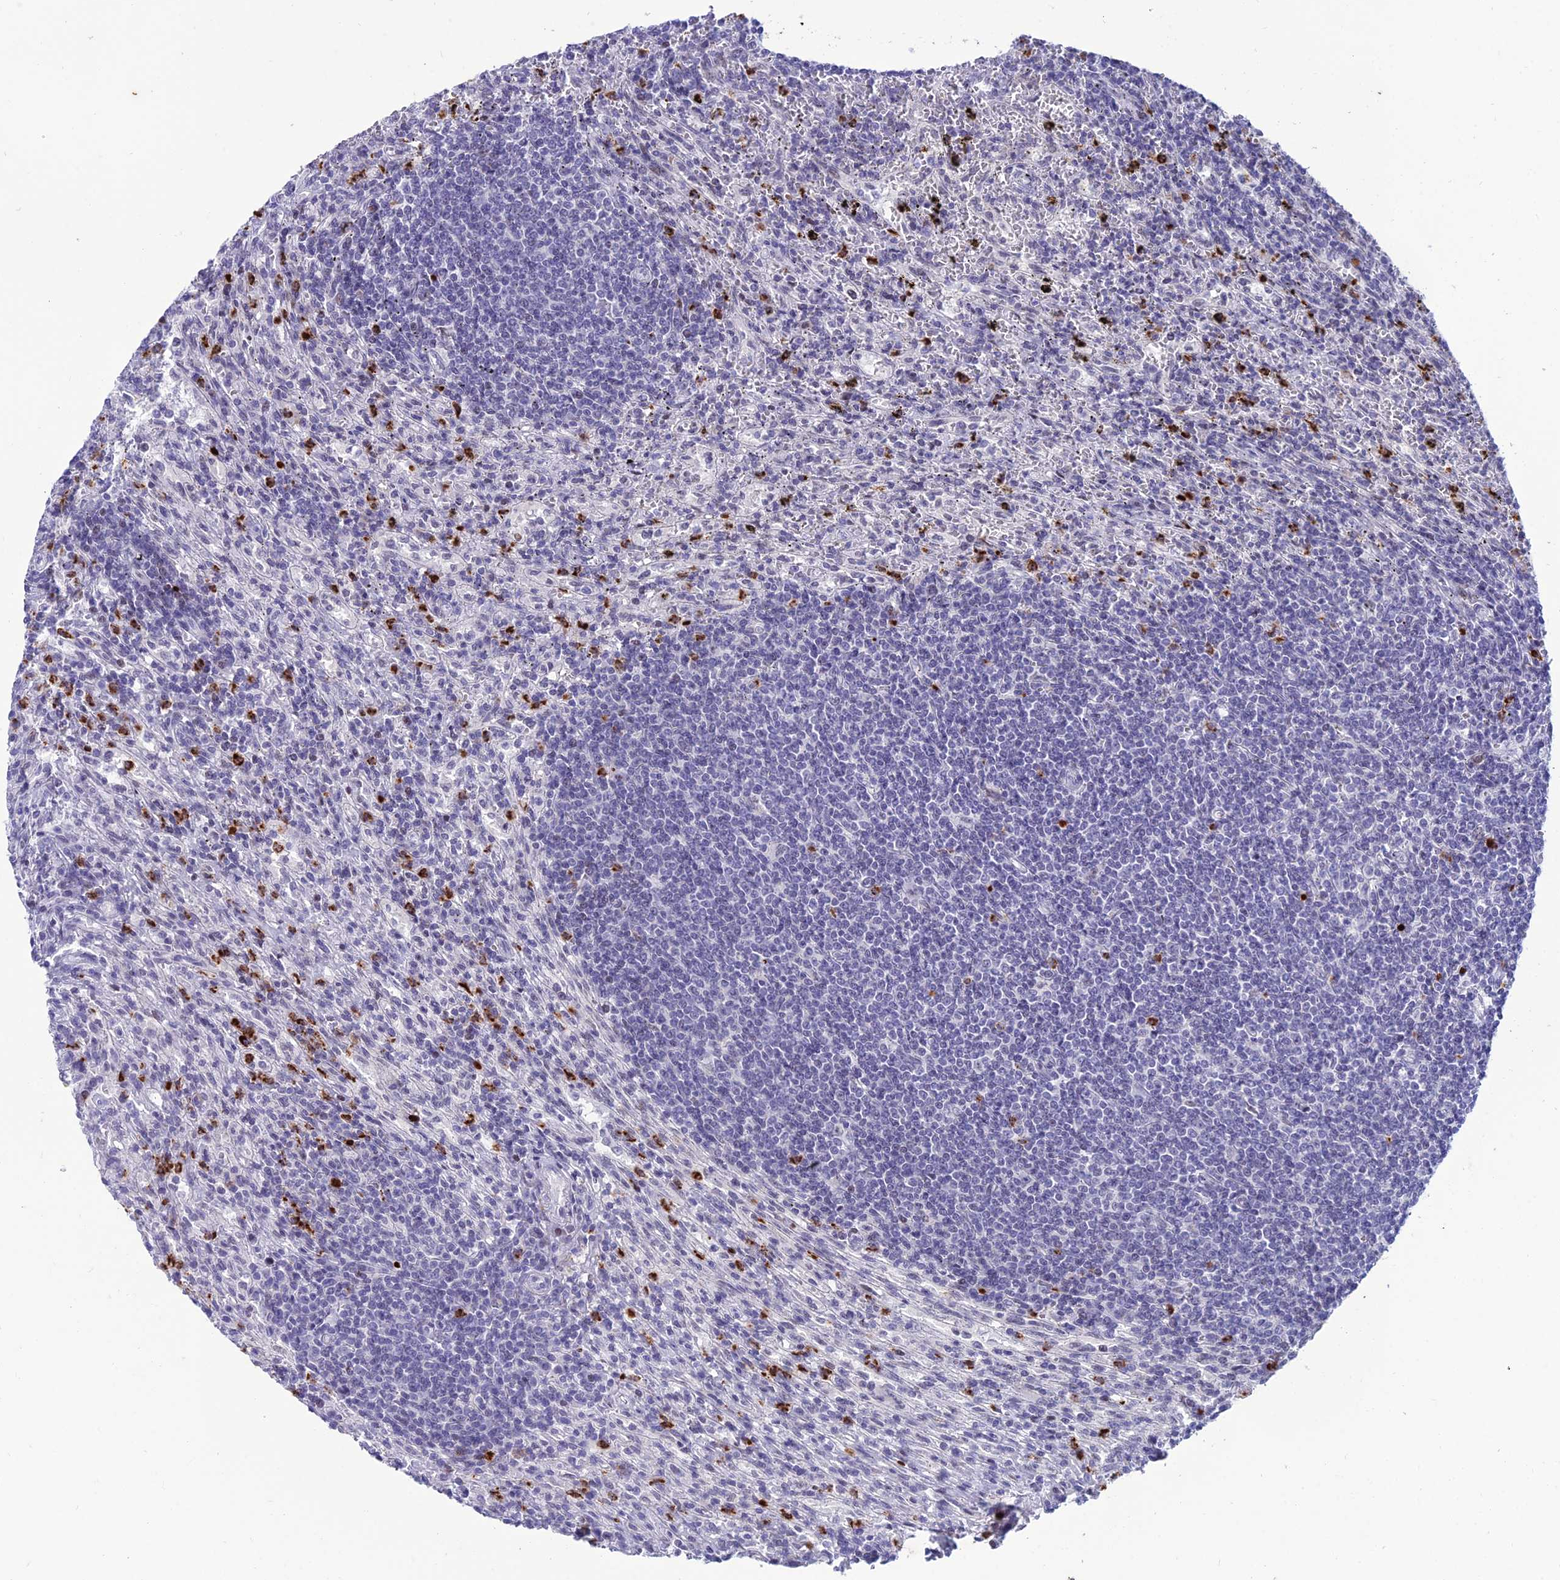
{"staining": {"intensity": "negative", "quantity": "none", "location": "none"}, "tissue": "lymphoma", "cell_type": "Tumor cells", "image_type": "cancer", "snomed": [{"axis": "morphology", "description": "Malignant lymphoma, non-Hodgkin's type, Low grade"}, {"axis": "topography", "description": "Spleen"}], "caption": "Tumor cells are negative for protein expression in human lymphoma. The staining was performed using DAB to visualize the protein expression in brown, while the nuclei were stained in blue with hematoxylin (Magnification: 20x).", "gene": "MFSD2B", "patient": {"sex": "male", "age": 76}}